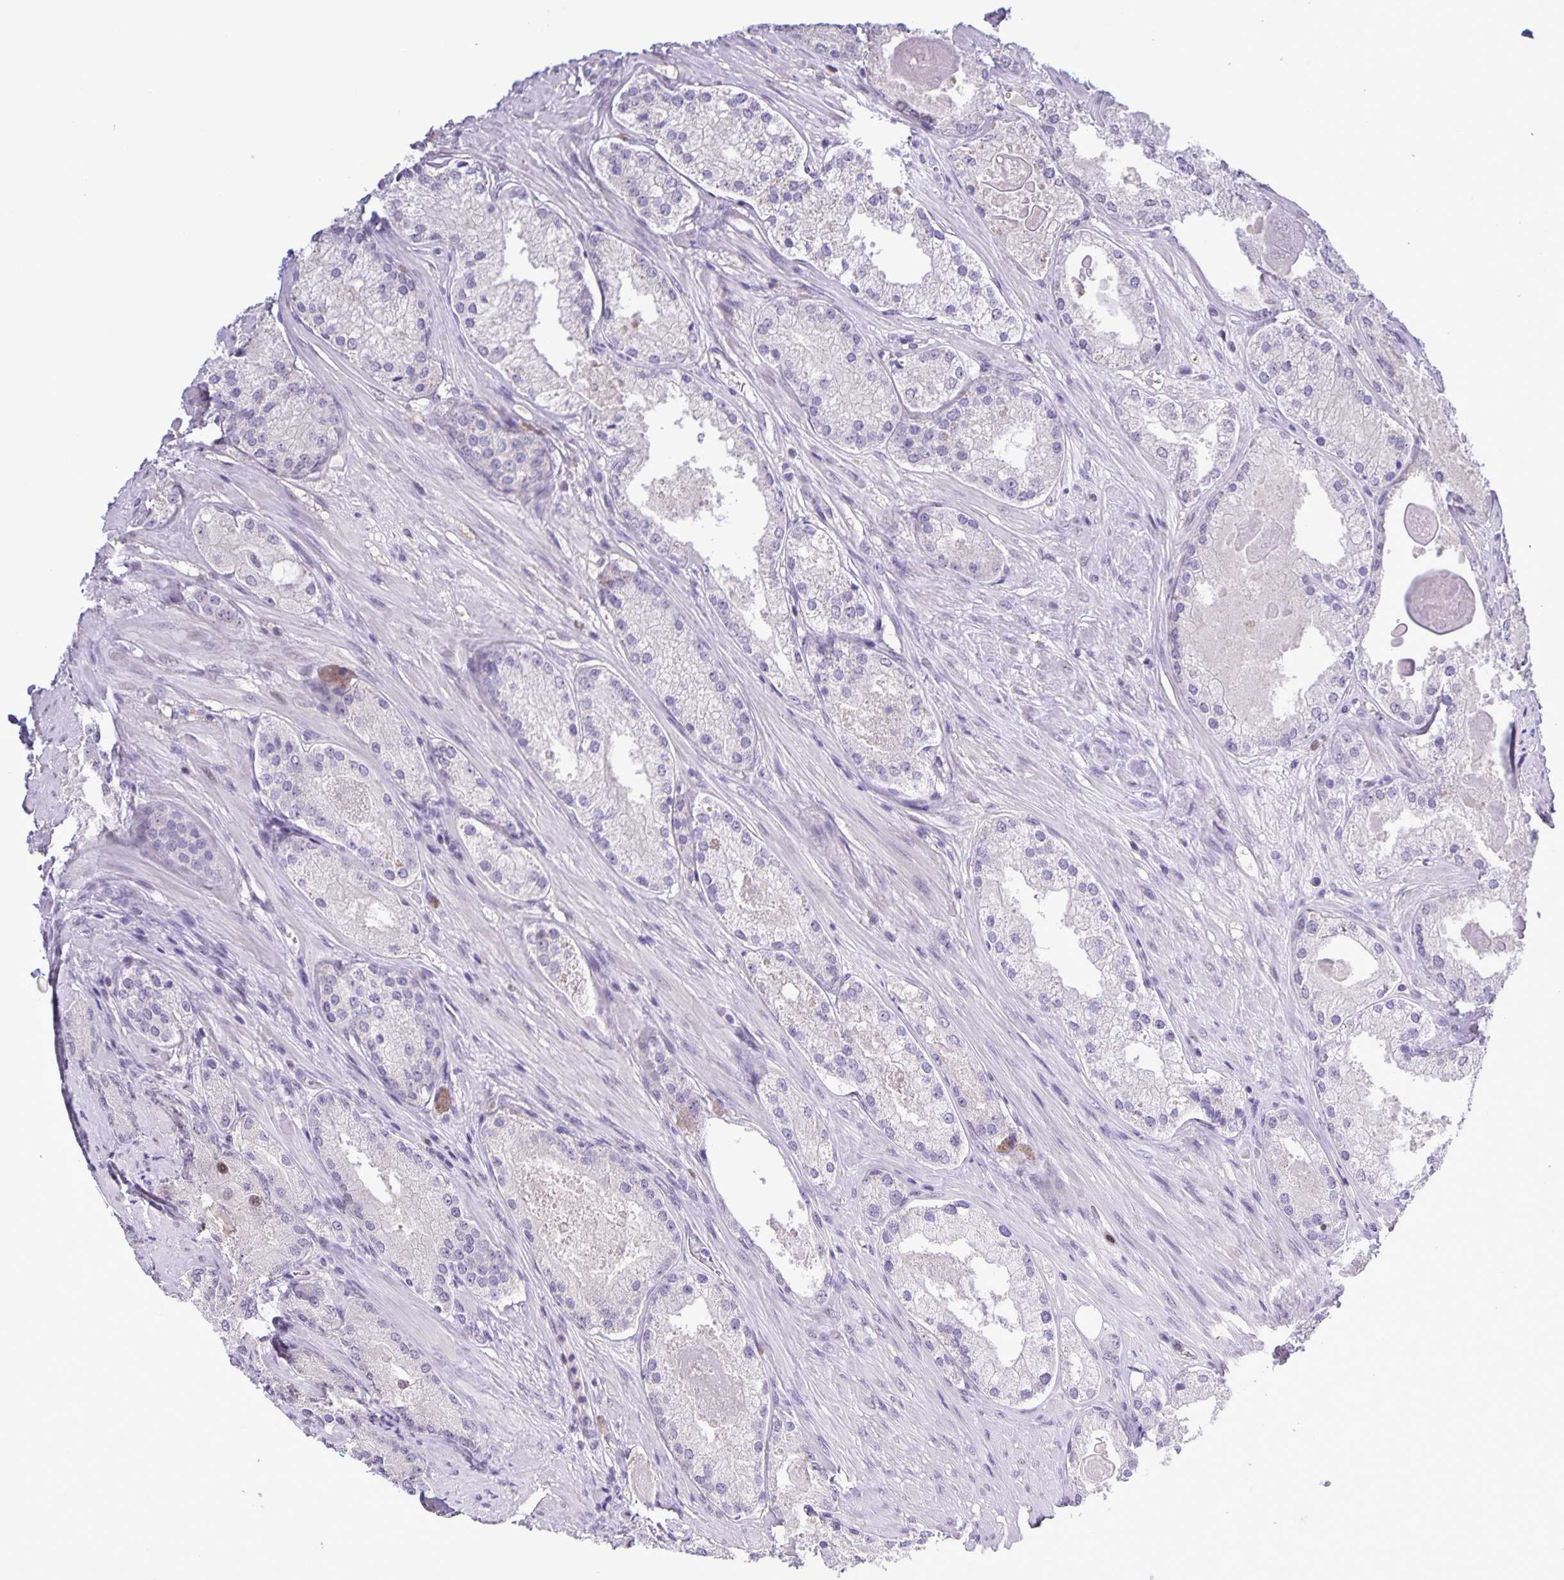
{"staining": {"intensity": "negative", "quantity": "none", "location": "none"}, "tissue": "prostate cancer", "cell_type": "Tumor cells", "image_type": "cancer", "snomed": [{"axis": "morphology", "description": "Adenocarcinoma, Low grade"}, {"axis": "topography", "description": "Prostate"}], "caption": "The IHC photomicrograph has no significant expression in tumor cells of prostate cancer (adenocarcinoma (low-grade)) tissue.", "gene": "ONECUT2", "patient": {"sex": "male", "age": 68}}